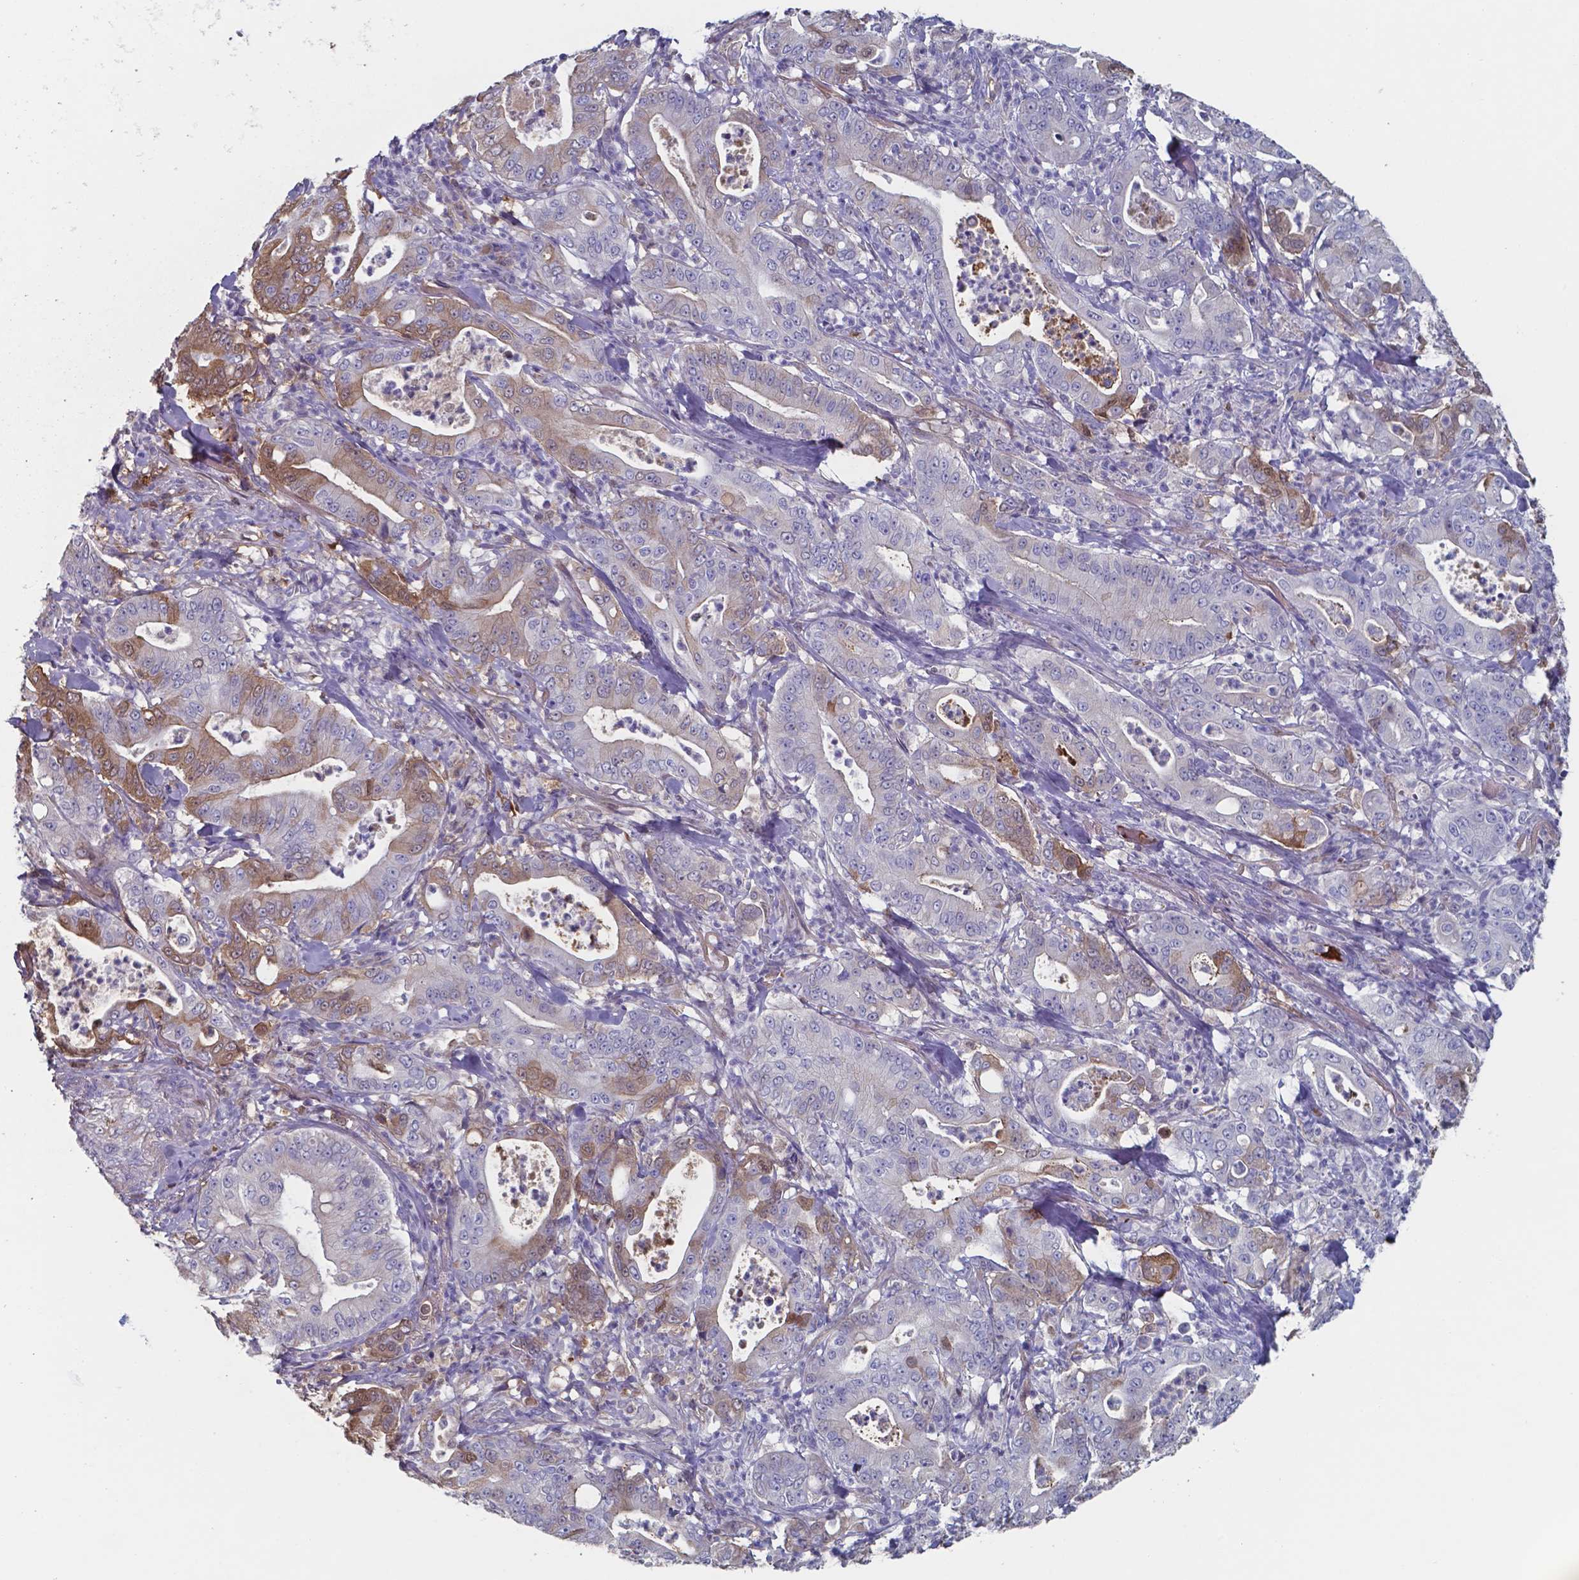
{"staining": {"intensity": "strong", "quantity": "<25%", "location": "cytoplasmic/membranous,nuclear"}, "tissue": "pancreatic cancer", "cell_type": "Tumor cells", "image_type": "cancer", "snomed": [{"axis": "morphology", "description": "Adenocarcinoma, NOS"}, {"axis": "topography", "description": "Pancreas"}], "caption": "Protein expression analysis of adenocarcinoma (pancreatic) exhibits strong cytoplasmic/membranous and nuclear positivity in about <25% of tumor cells. (IHC, brightfield microscopy, high magnification).", "gene": "BTBD17", "patient": {"sex": "male", "age": 71}}